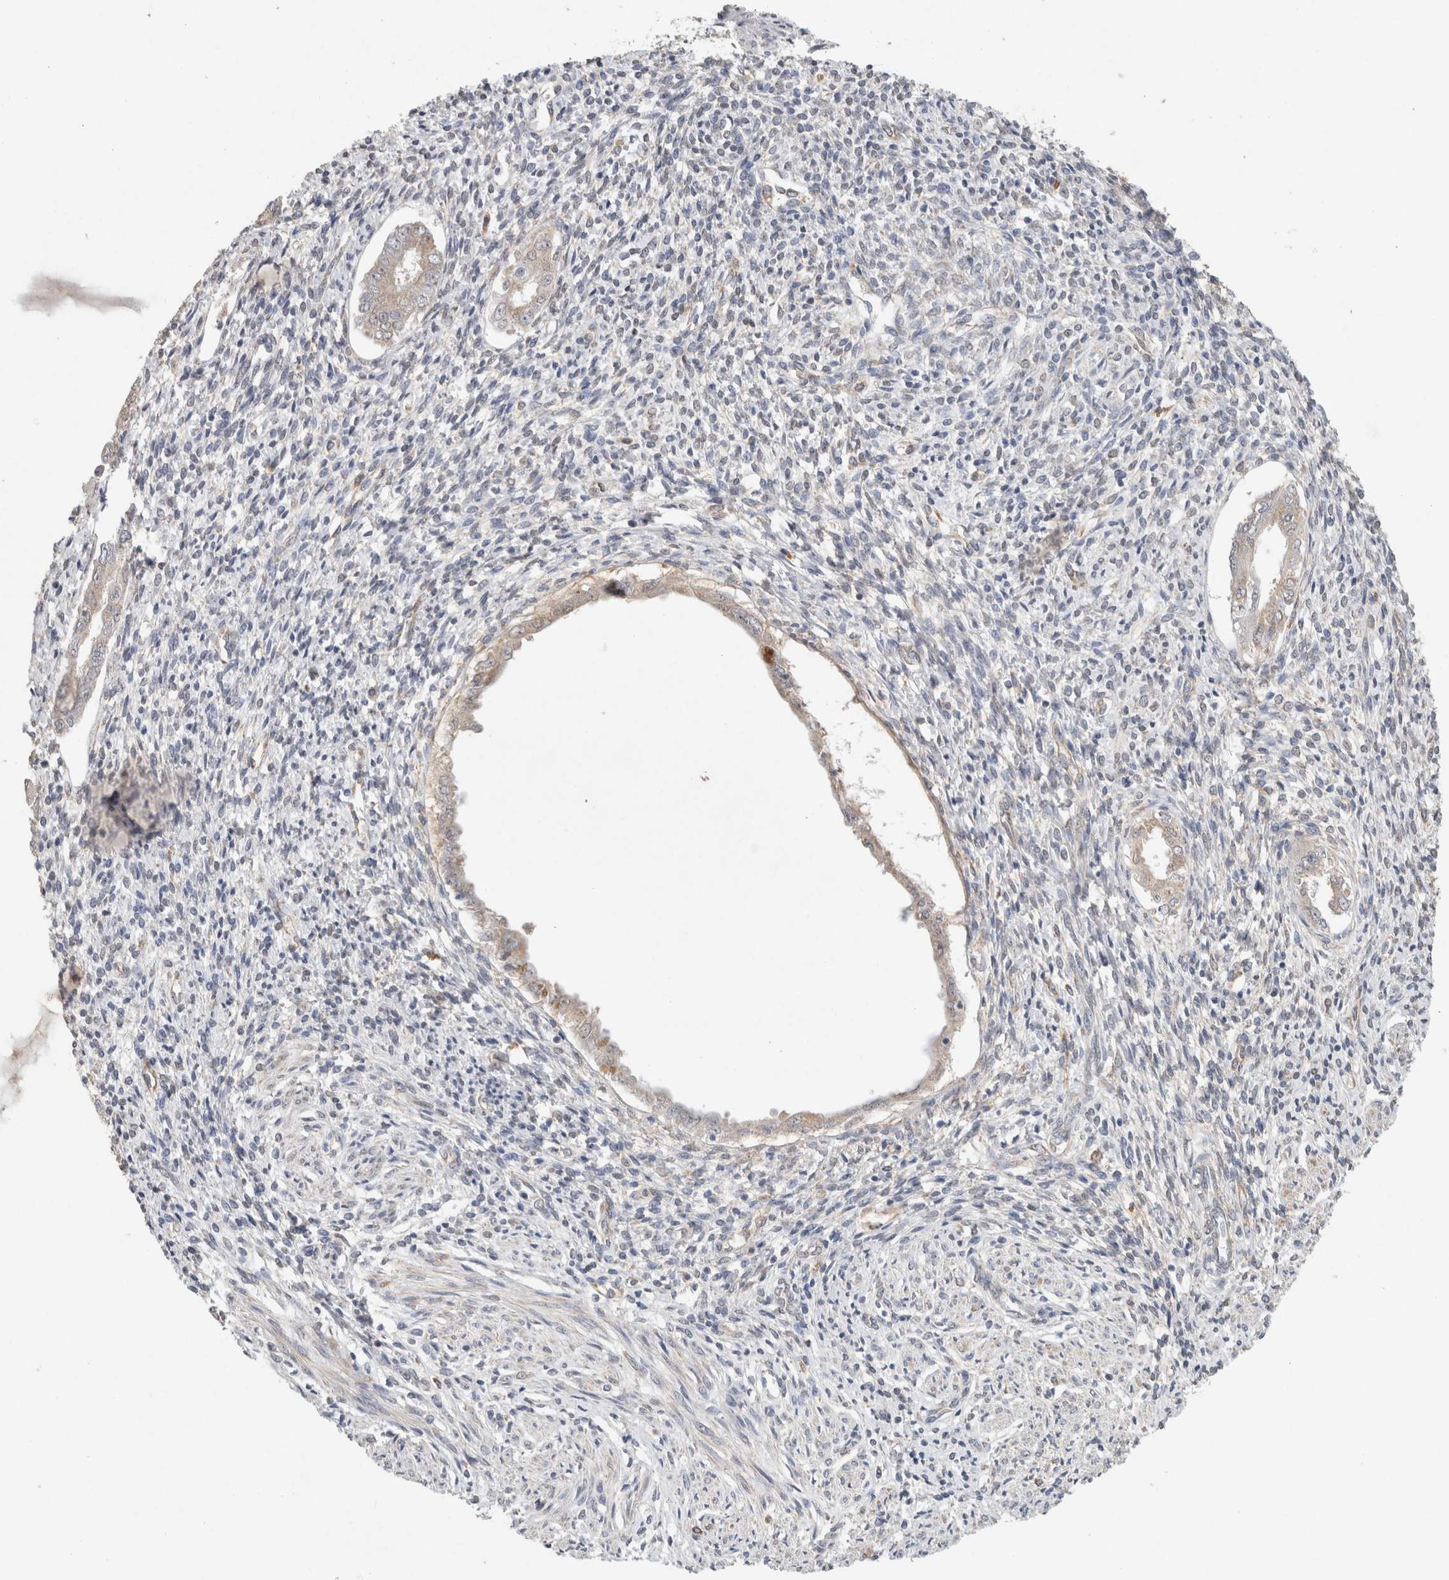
{"staining": {"intensity": "weak", "quantity": "<25%", "location": "cytoplasmic/membranous"}, "tissue": "endometrium", "cell_type": "Cells in endometrial stroma", "image_type": "normal", "snomed": [{"axis": "morphology", "description": "Normal tissue, NOS"}, {"axis": "topography", "description": "Endometrium"}], "caption": "This is a micrograph of immunohistochemistry (IHC) staining of unremarkable endometrium, which shows no expression in cells in endometrial stroma. (DAB IHC with hematoxylin counter stain).", "gene": "RAB14", "patient": {"sex": "female", "age": 66}}